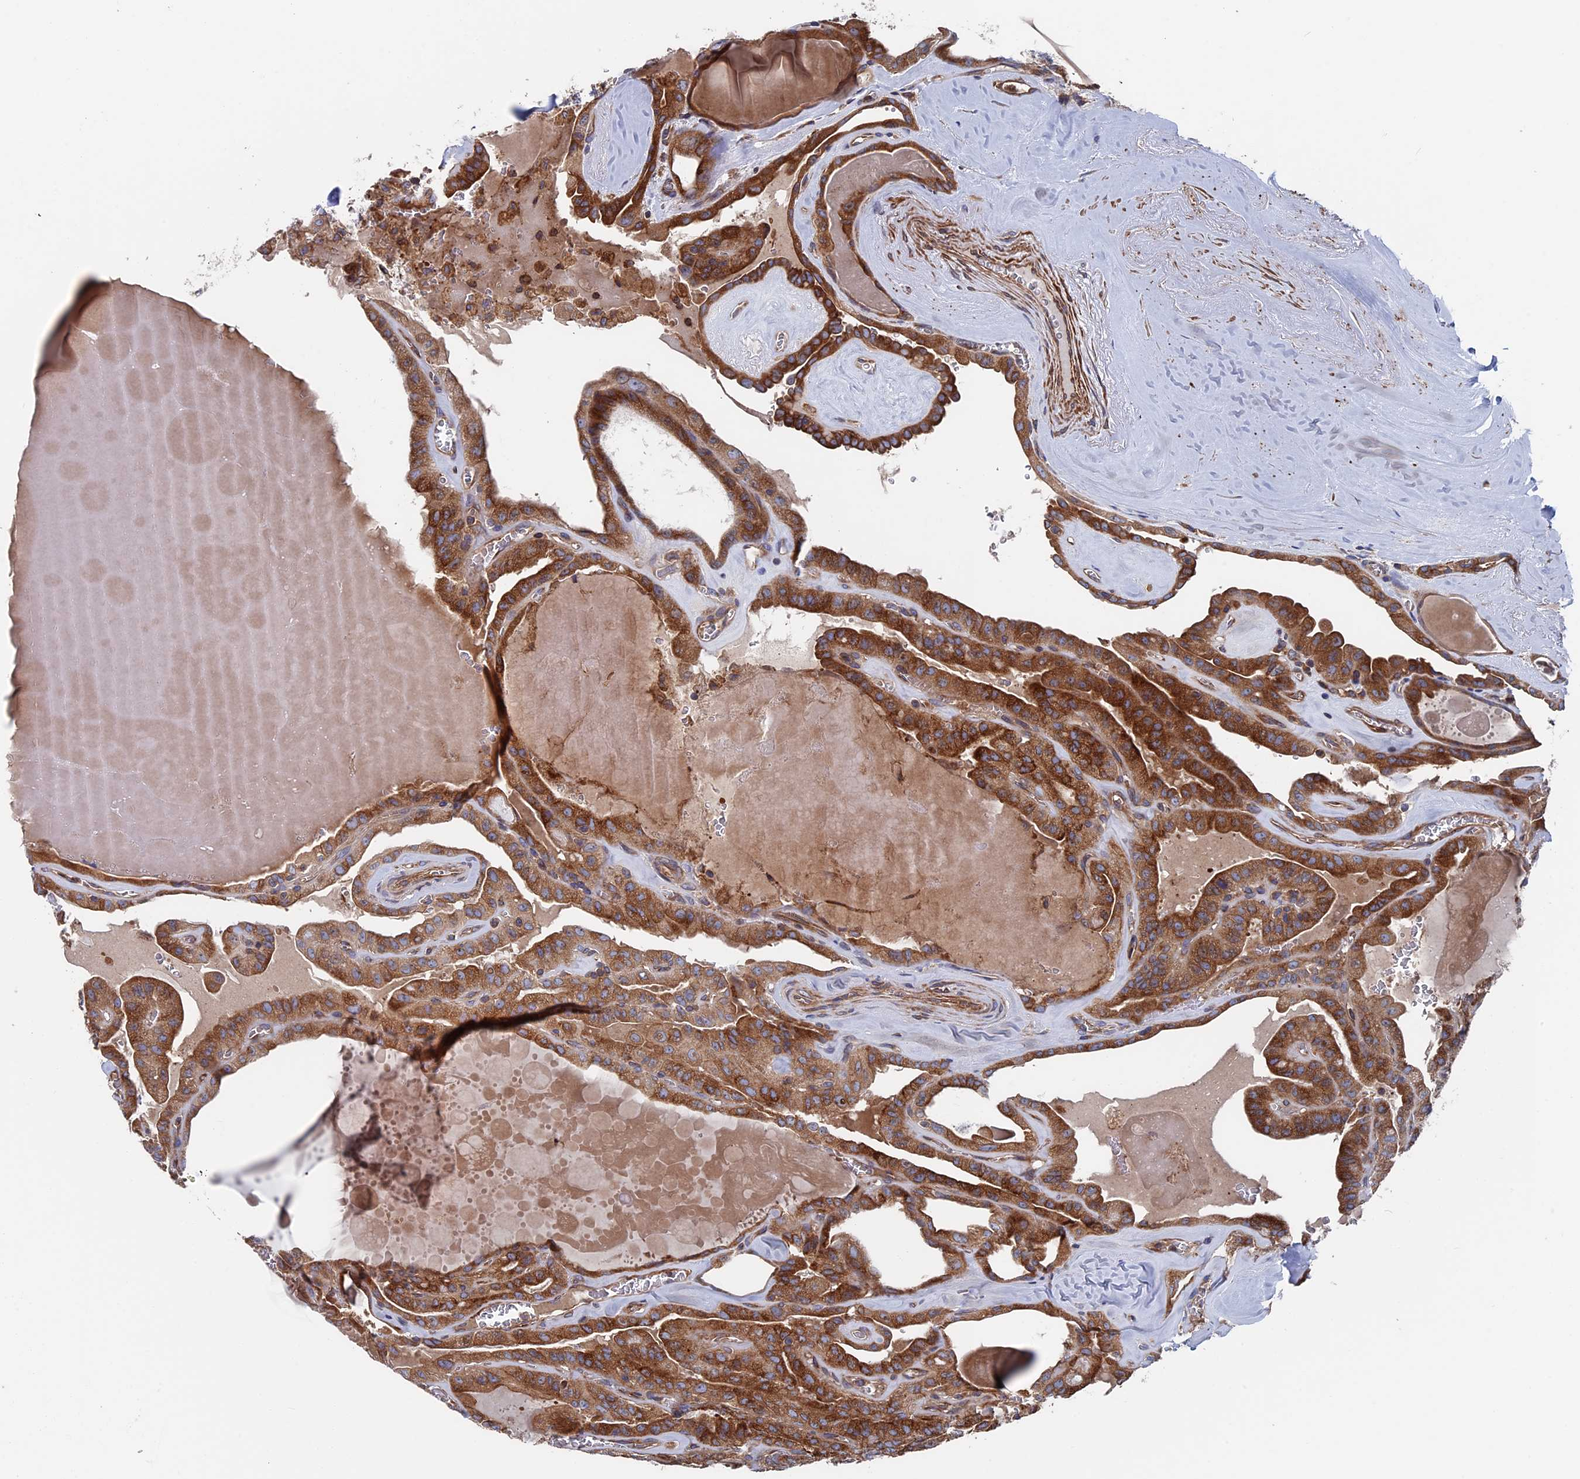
{"staining": {"intensity": "moderate", "quantity": ">75%", "location": "cytoplasmic/membranous"}, "tissue": "thyroid cancer", "cell_type": "Tumor cells", "image_type": "cancer", "snomed": [{"axis": "morphology", "description": "Papillary adenocarcinoma, NOS"}, {"axis": "topography", "description": "Thyroid gland"}], "caption": "High-power microscopy captured an IHC histopathology image of papillary adenocarcinoma (thyroid), revealing moderate cytoplasmic/membranous positivity in approximately >75% of tumor cells.", "gene": "DNAJC3", "patient": {"sex": "male", "age": 52}}